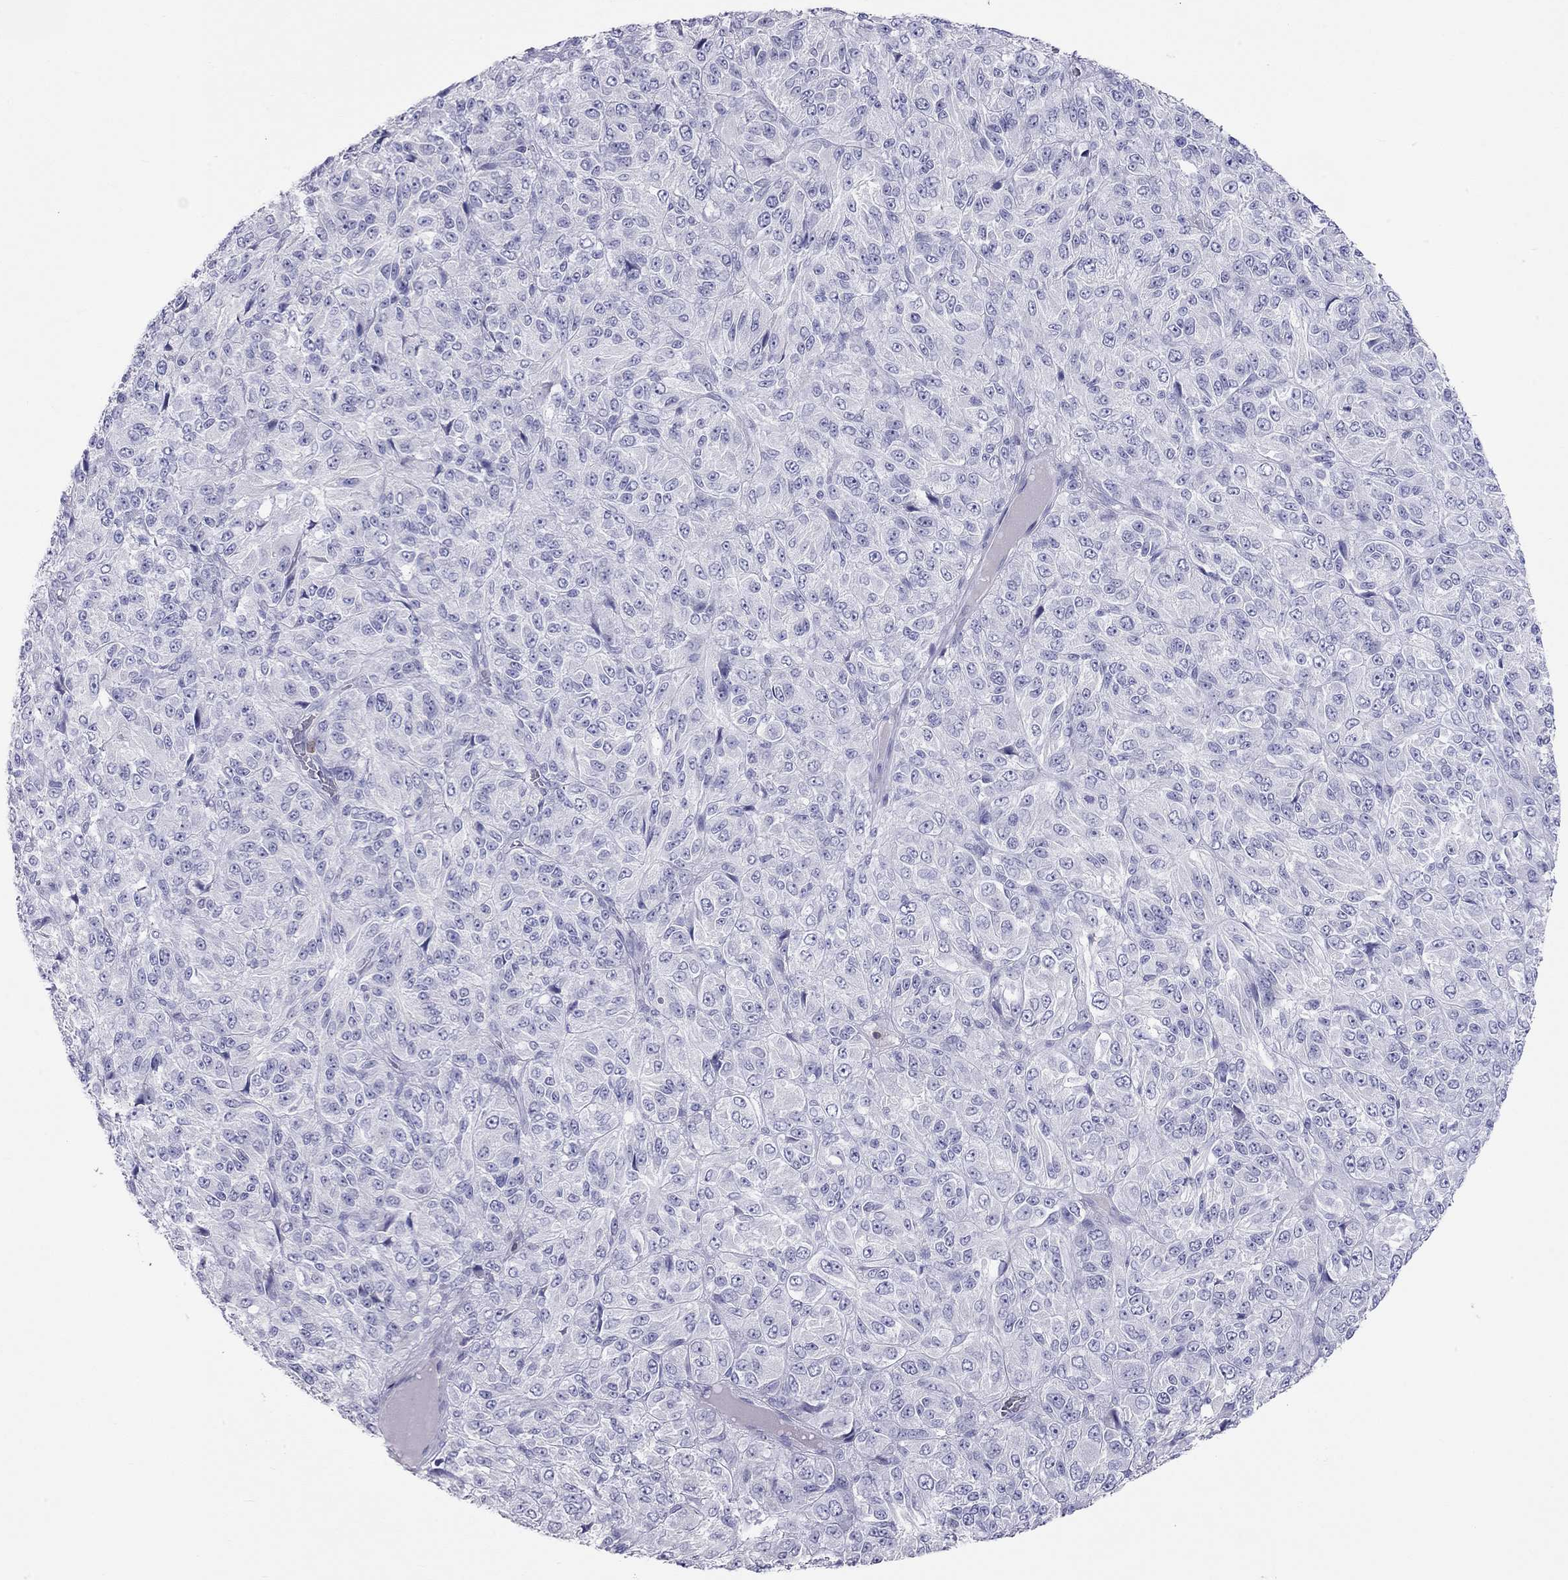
{"staining": {"intensity": "negative", "quantity": "none", "location": "none"}, "tissue": "melanoma", "cell_type": "Tumor cells", "image_type": "cancer", "snomed": [{"axis": "morphology", "description": "Malignant melanoma, Metastatic site"}, {"axis": "topography", "description": "Brain"}], "caption": "A micrograph of malignant melanoma (metastatic site) stained for a protein demonstrates no brown staining in tumor cells. Brightfield microscopy of immunohistochemistry (IHC) stained with DAB (3,3'-diaminobenzidine) (brown) and hematoxylin (blue), captured at high magnification.", "gene": "SH2D2A", "patient": {"sex": "female", "age": 56}}